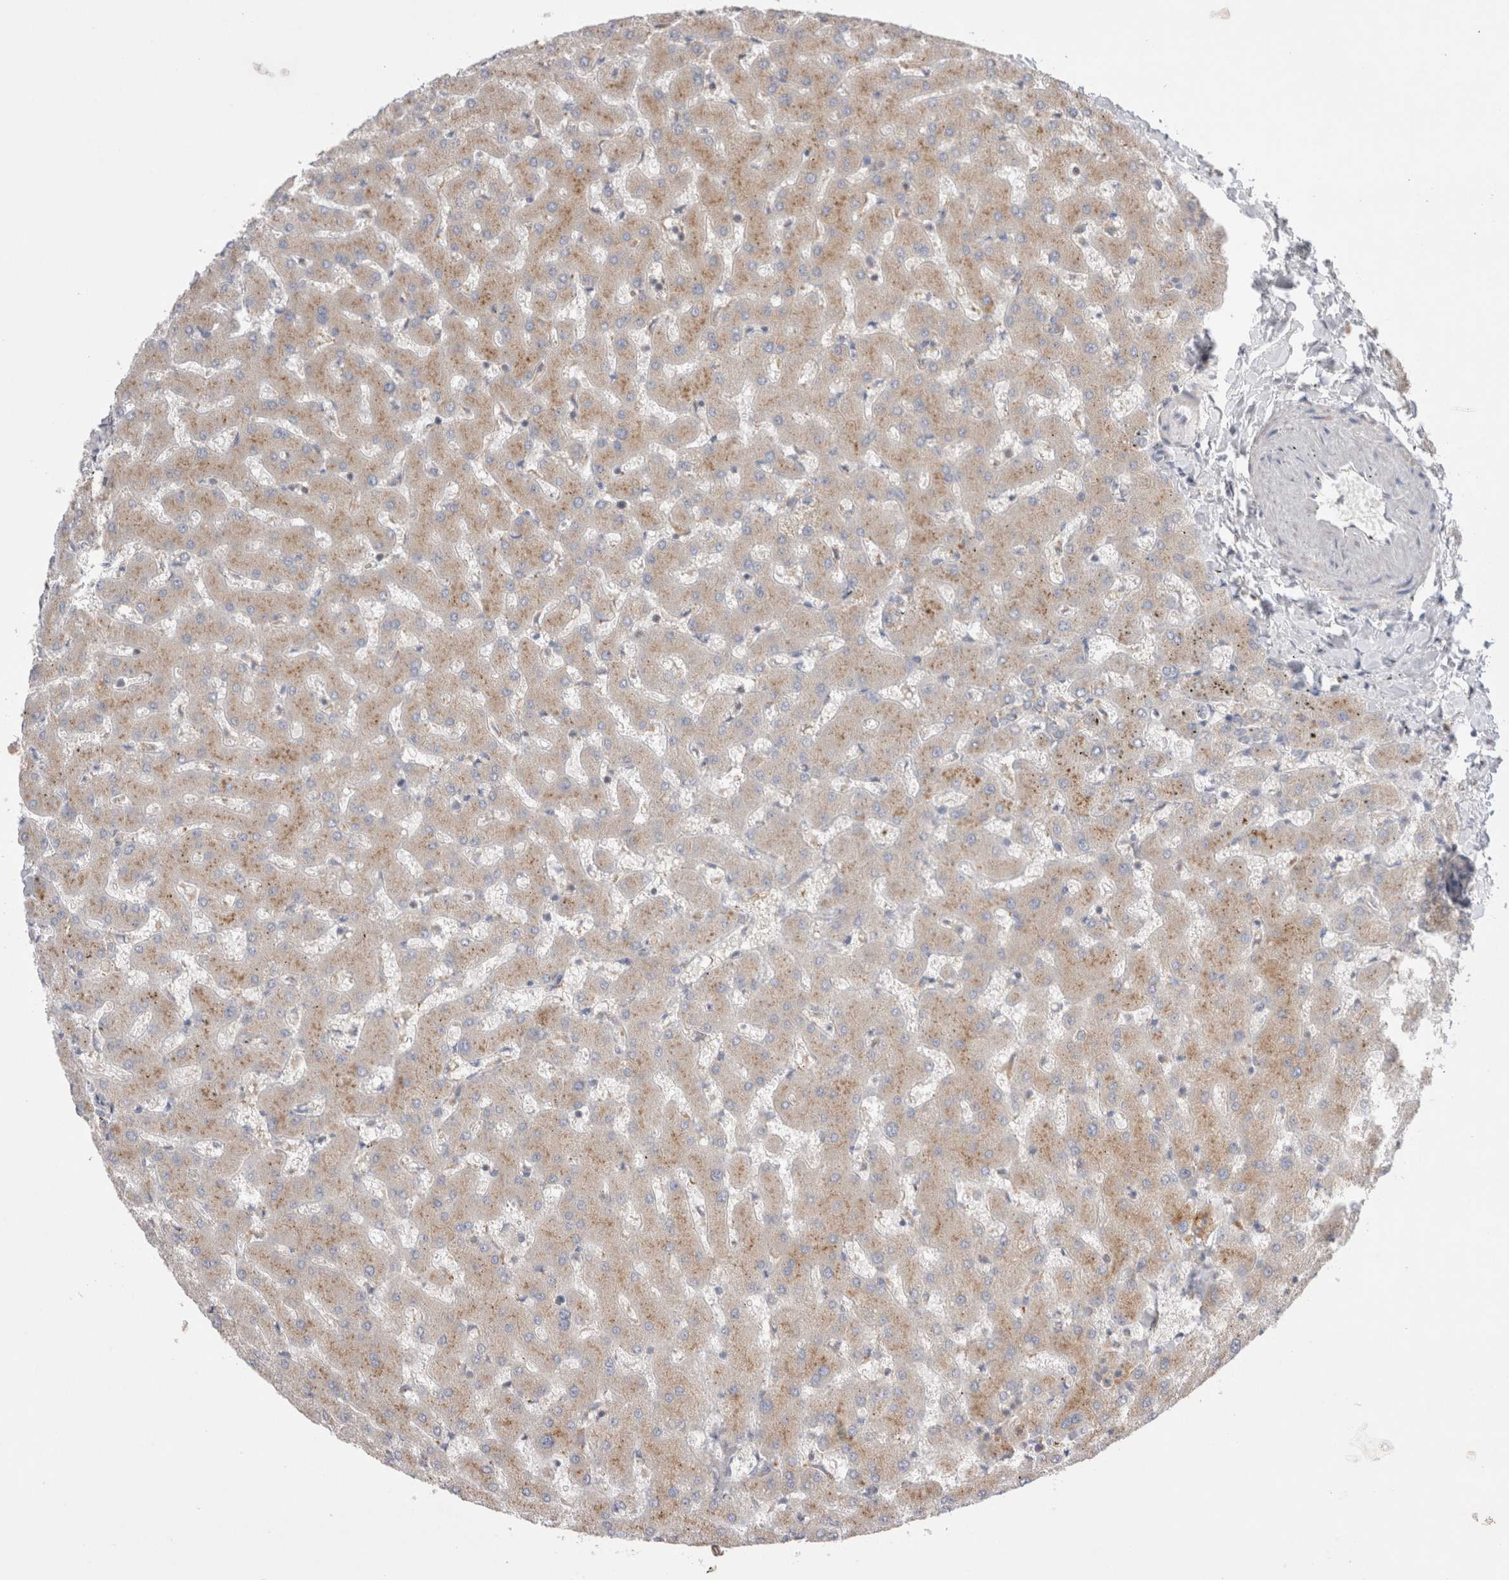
{"staining": {"intensity": "negative", "quantity": "none", "location": "none"}, "tissue": "liver", "cell_type": "Cholangiocytes", "image_type": "normal", "snomed": [{"axis": "morphology", "description": "Normal tissue, NOS"}, {"axis": "topography", "description": "Liver"}], "caption": "Immunohistochemical staining of unremarkable human liver exhibits no significant staining in cholangiocytes. Brightfield microscopy of immunohistochemistry stained with DAB (3,3'-diaminobenzidine) (brown) and hematoxylin (blue), captured at high magnification.", "gene": "TBC1D16", "patient": {"sex": "female", "age": 63}}